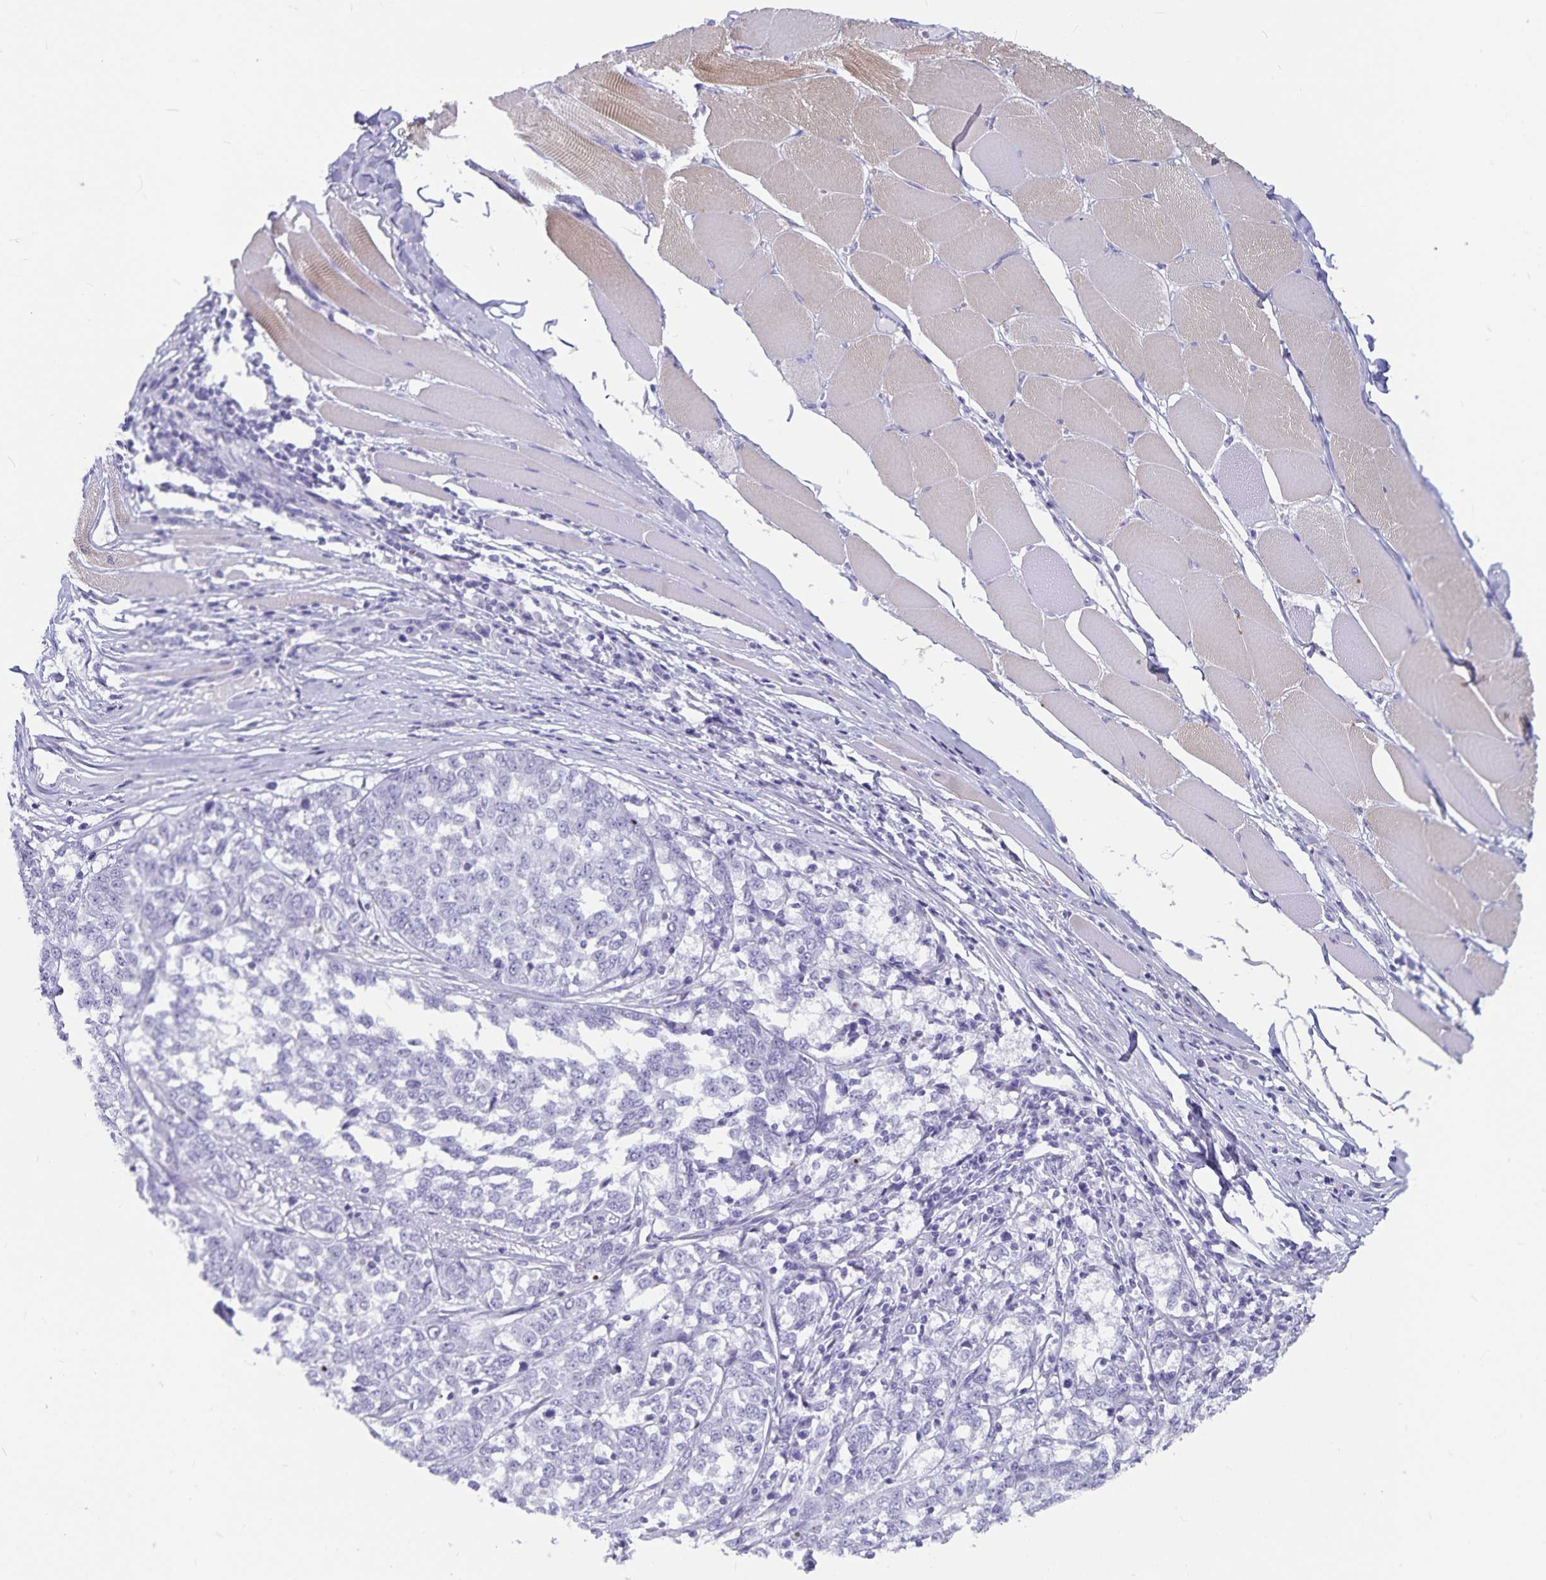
{"staining": {"intensity": "negative", "quantity": "none", "location": "none"}, "tissue": "melanoma", "cell_type": "Tumor cells", "image_type": "cancer", "snomed": [{"axis": "morphology", "description": "Malignant melanoma, NOS"}, {"axis": "topography", "description": "Skin"}], "caption": "High power microscopy histopathology image of an IHC micrograph of melanoma, revealing no significant expression in tumor cells. (Brightfield microscopy of DAB (3,3'-diaminobenzidine) immunohistochemistry at high magnification).", "gene": "PLAC1", "patient": {"sex": "female", "age": 72}}